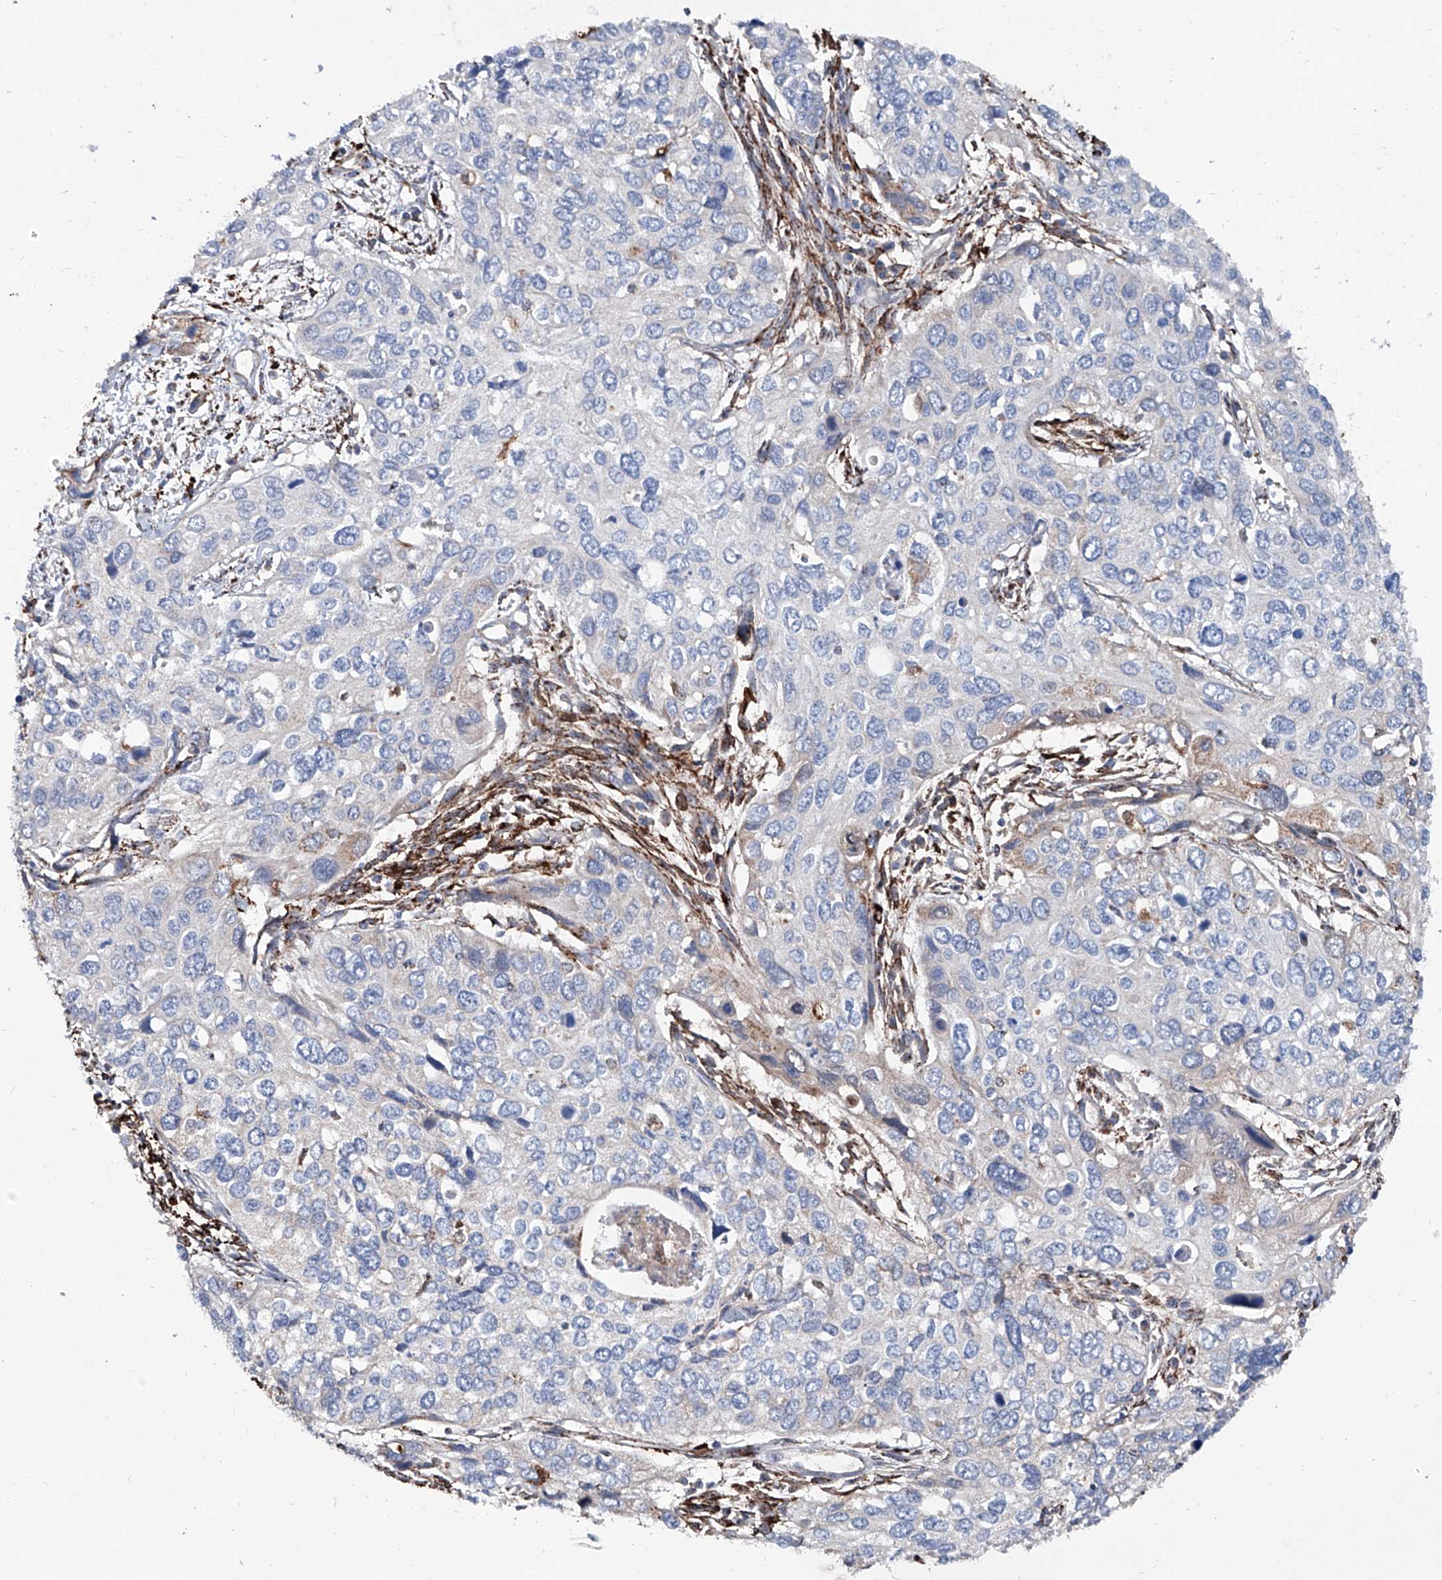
{"staining": {"intensity": "negative", "quantity": "none", "location": "none"}, "tissue": "cervical cancer", "cell_type": "Tumor cells", "image_type": "cancer", "snomed": [{"axis": "morphology", "description": "Squamous cell carcinoma, NOS"}, {"axis": "topography", "description": "Cervix"}], "caption": "Cervical cancer (squamous cell carcinoma) stained for a protein using immunohistochemistry displays no positivity tumor cells.", "gene": "NHS", "patient": {"sex": "female", "age": 55}}